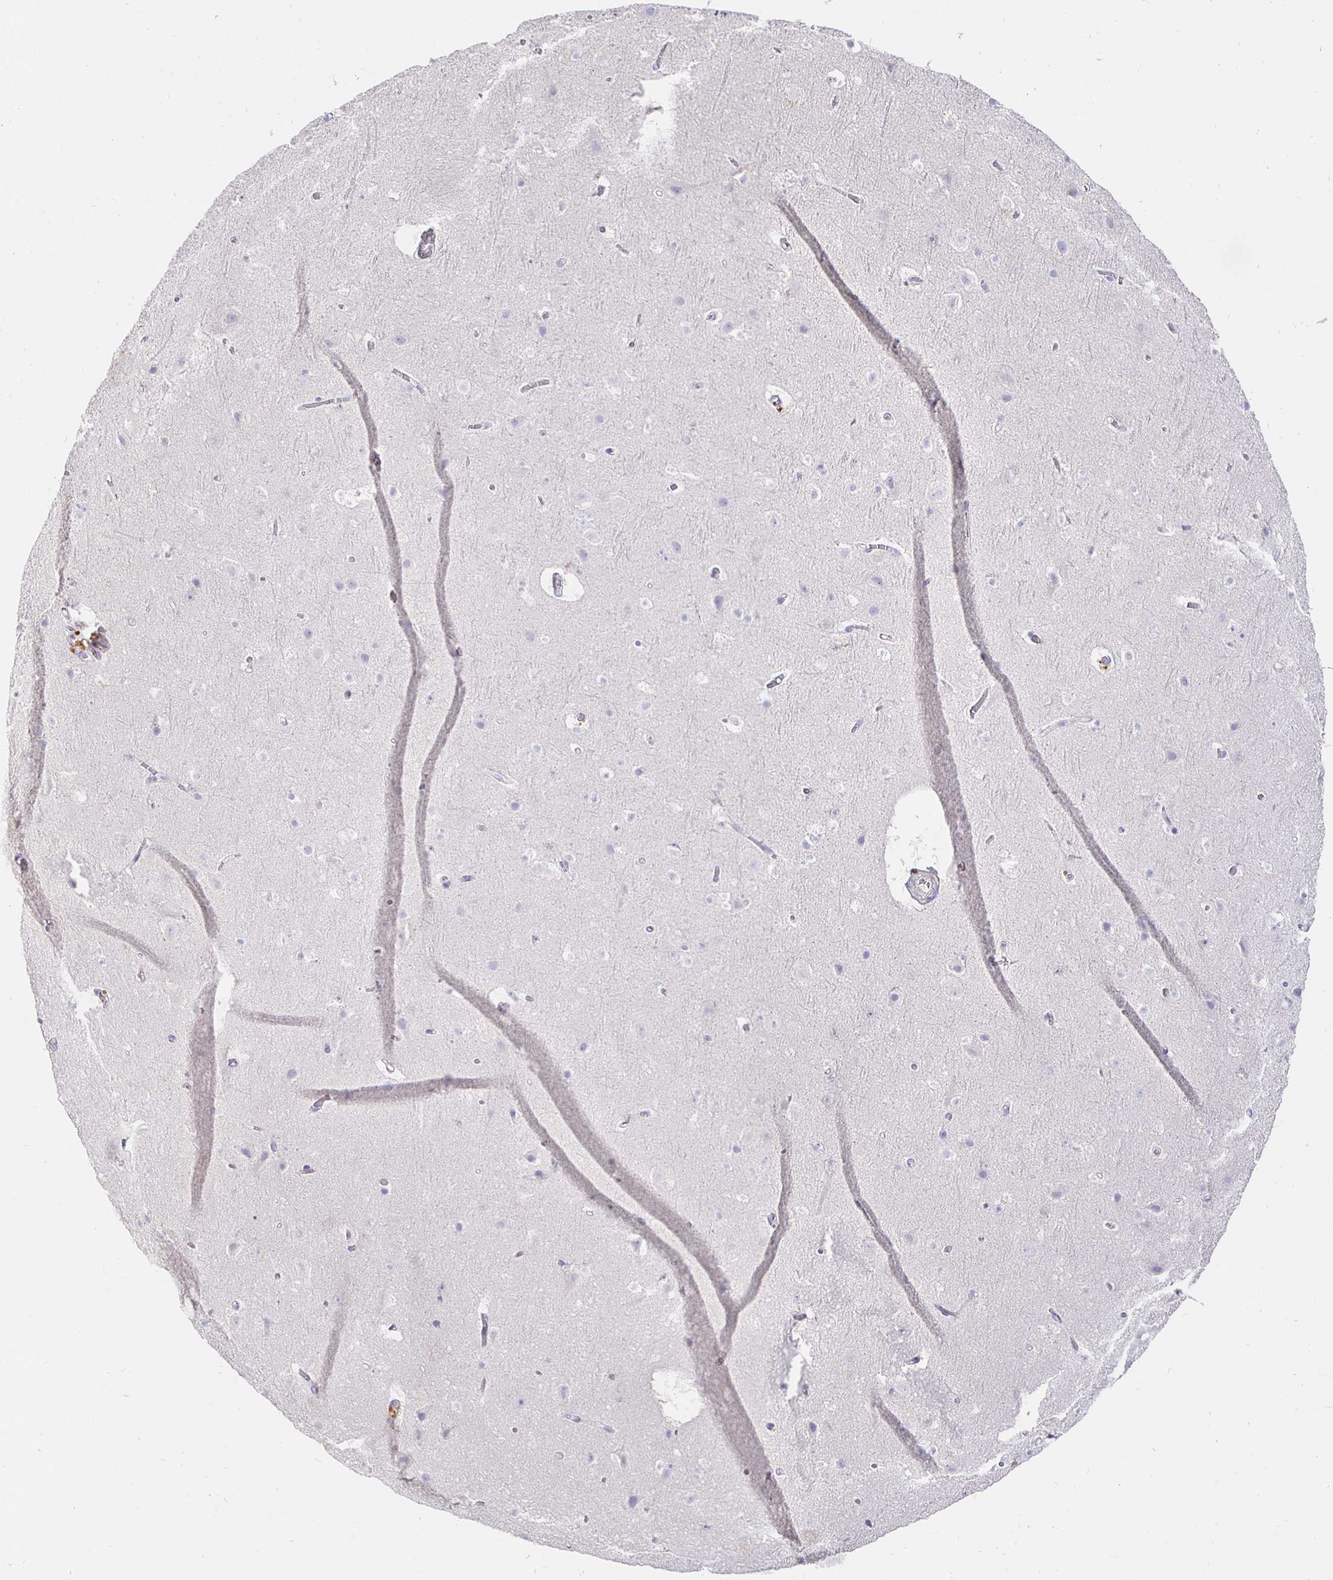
{"staining": {"intensity": "negative", "quantity": "none", "location": "none"}, "tissue": "cerebral cortex", "cell_type": "Endothelial cells", "image_type": "normal", "snomed": [{"axis": "morphology", "description": "Normal tissue, NOS"}, {"axis": "topography", "description": "Cerebral cortex"}], "caption": "There is no significant positivity in endothelial cells of cerebral cortex. (DAB (3,3'-diaminobenzidine) immunohistochemistry with hematoxylin counter stain).", "gene": "CXCR3", "patient": {"sex": "female", "age": 42}}